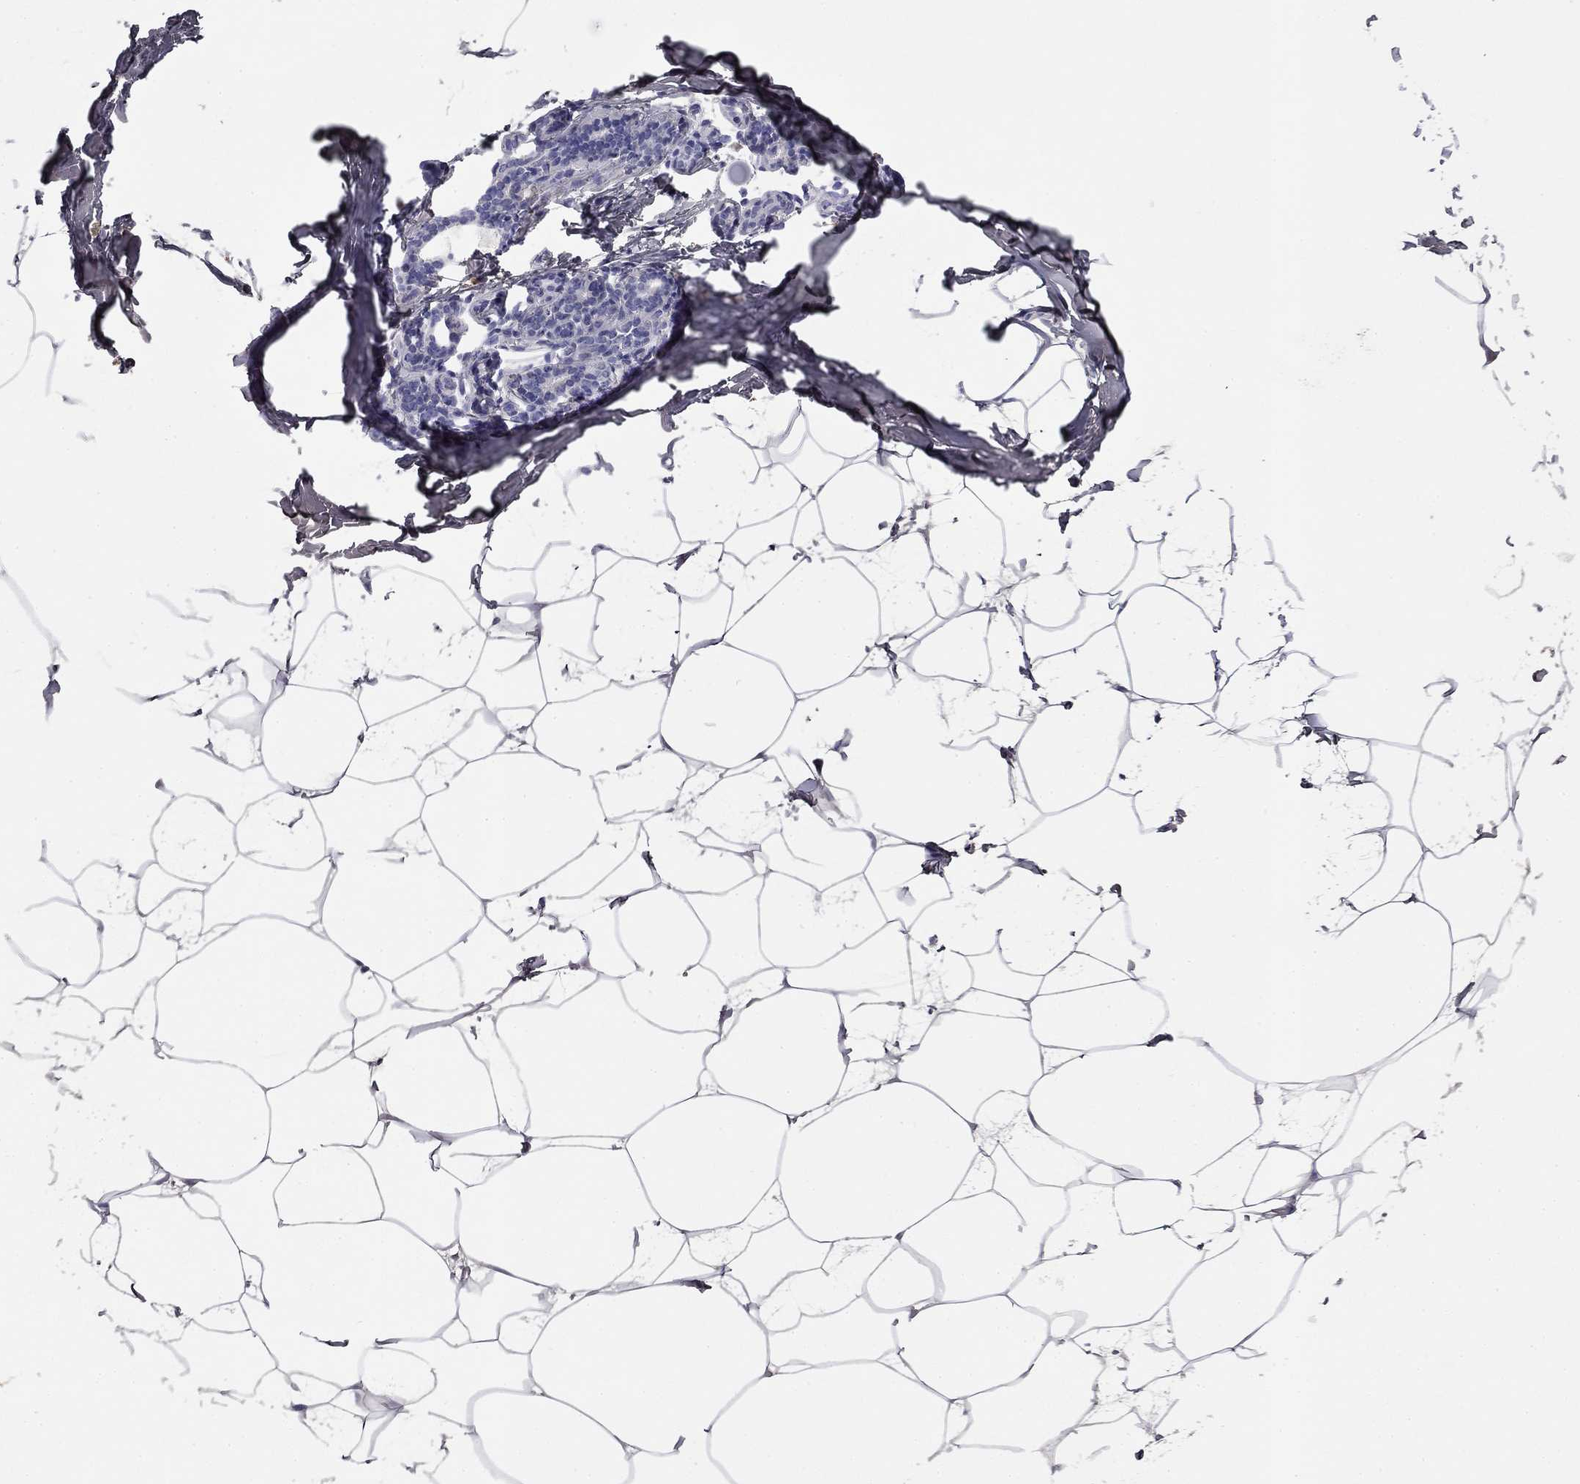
{"staining": {"intensity": "negative", "quantity": "none", "location": "none"}, "tissue": "breast", "cell_type": "Adipocytes", "image_type": "normal", "snomed": [{"axis": "morphology", "description": "Normal tissue, NOS"}, {"axis": "topography", "description": "Breast"}], "caption": "Immunohistochemistry (IHC) photomicrograph of benign breast: human breast stained with DAB (3,3'-diaminobenzidine) exhibits no significant protein staining in adipocytes.", "gene": "COL2A1", "patient": {"sex": "female", "age": 32}}